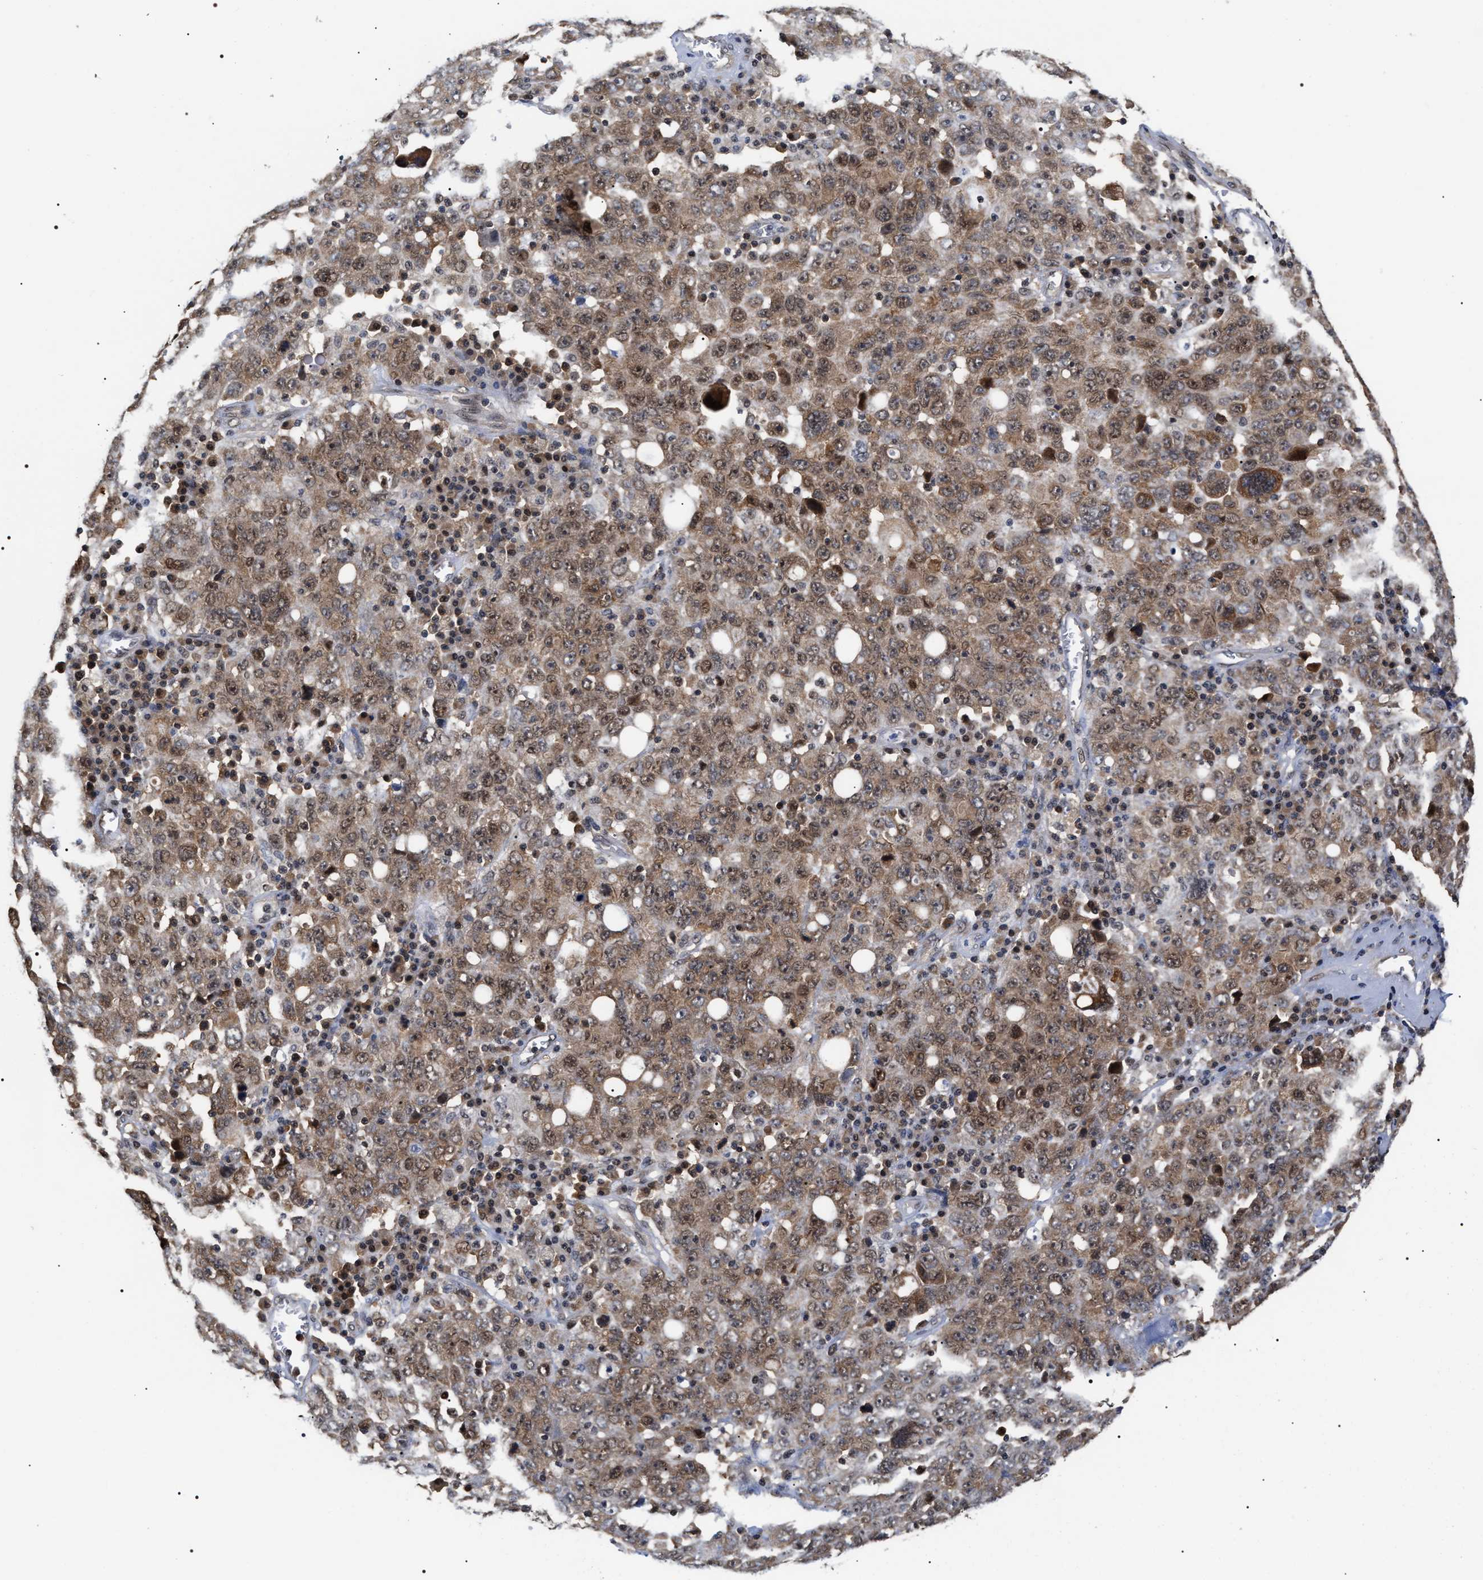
{"staining": {"intensity": "moderate", "quantity": ">75%", "location": "cytoplasmic/membranous,nuclear"}, "tissue": "ovarian cancer", "cell_type": "Tumor cells", "image_type": "cancer", "snomed": [{"axis": "morphology", "description": "Carcinoma, endometroid"}, {"axis": "topography", "description": "Ovary"}], "caption": "High-power microscopy captured an IHC micrograph of endometroid carcinoma (ovarian), revealing moderate cytoplasmic/membranous and nuclear staining in approximately >75% of tumor cells.", "gene": "BAG6", "patient": {"sex": "female", "age": 62}}